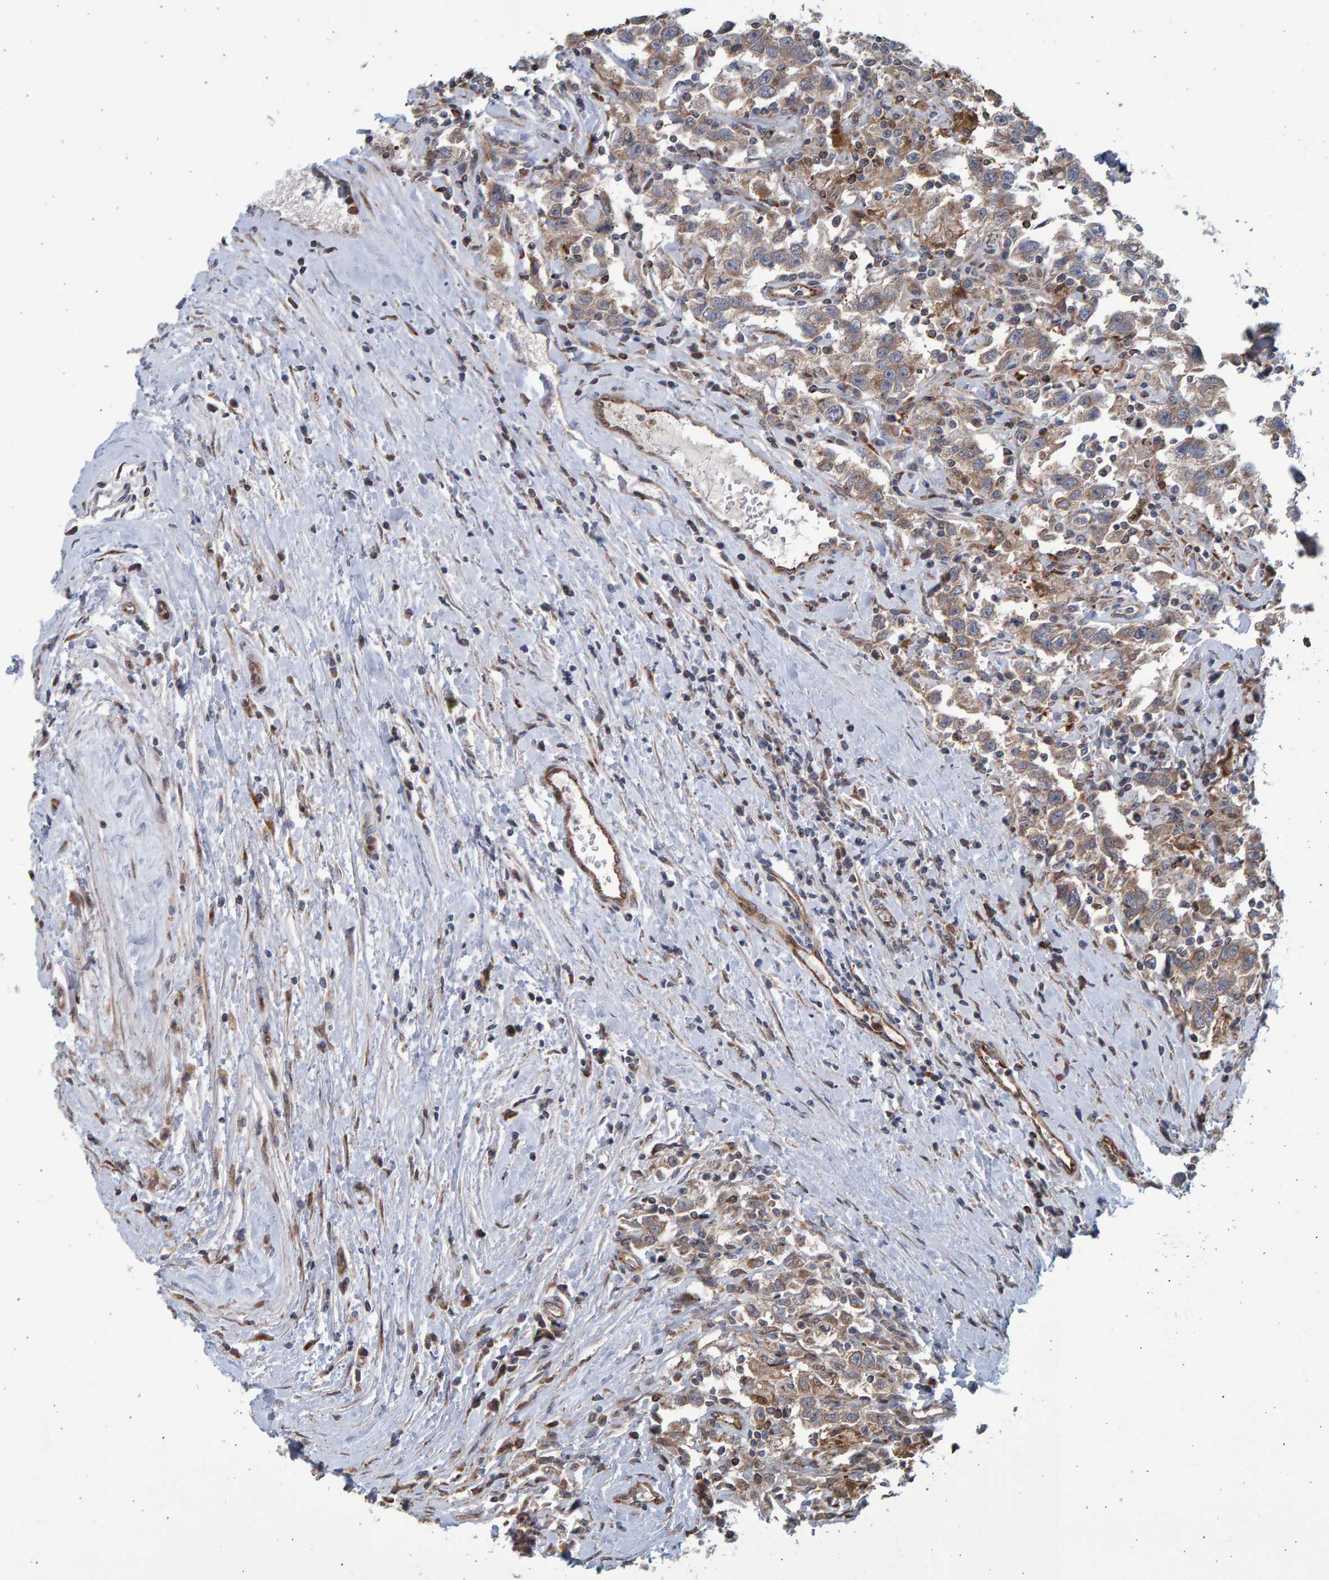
{"staining": {"intensity": "weak", "quantity": ">75%", "location": "cytoplasmic/membranous"}, "tissue": "testis cancer", "cell_type": "Tumor cells", "image_type": "cancer", "snomed": [{"axis": "morphology", "description": "Seminoma, NOS"}, {"axis": "topography", "description": "Testis"}], "caption": "Immunohistochemistry histopathology image of neoplastic tissue: seminoma (testis) stained using IHC displays low levels of weak protein expression localized specifically in the cytoplasmic/membranous of tumor cells, appearing as a cytoplasmic/membranous brown color.", "gene": "LRBA", "patient": {"sex": "male", "age": 41}}